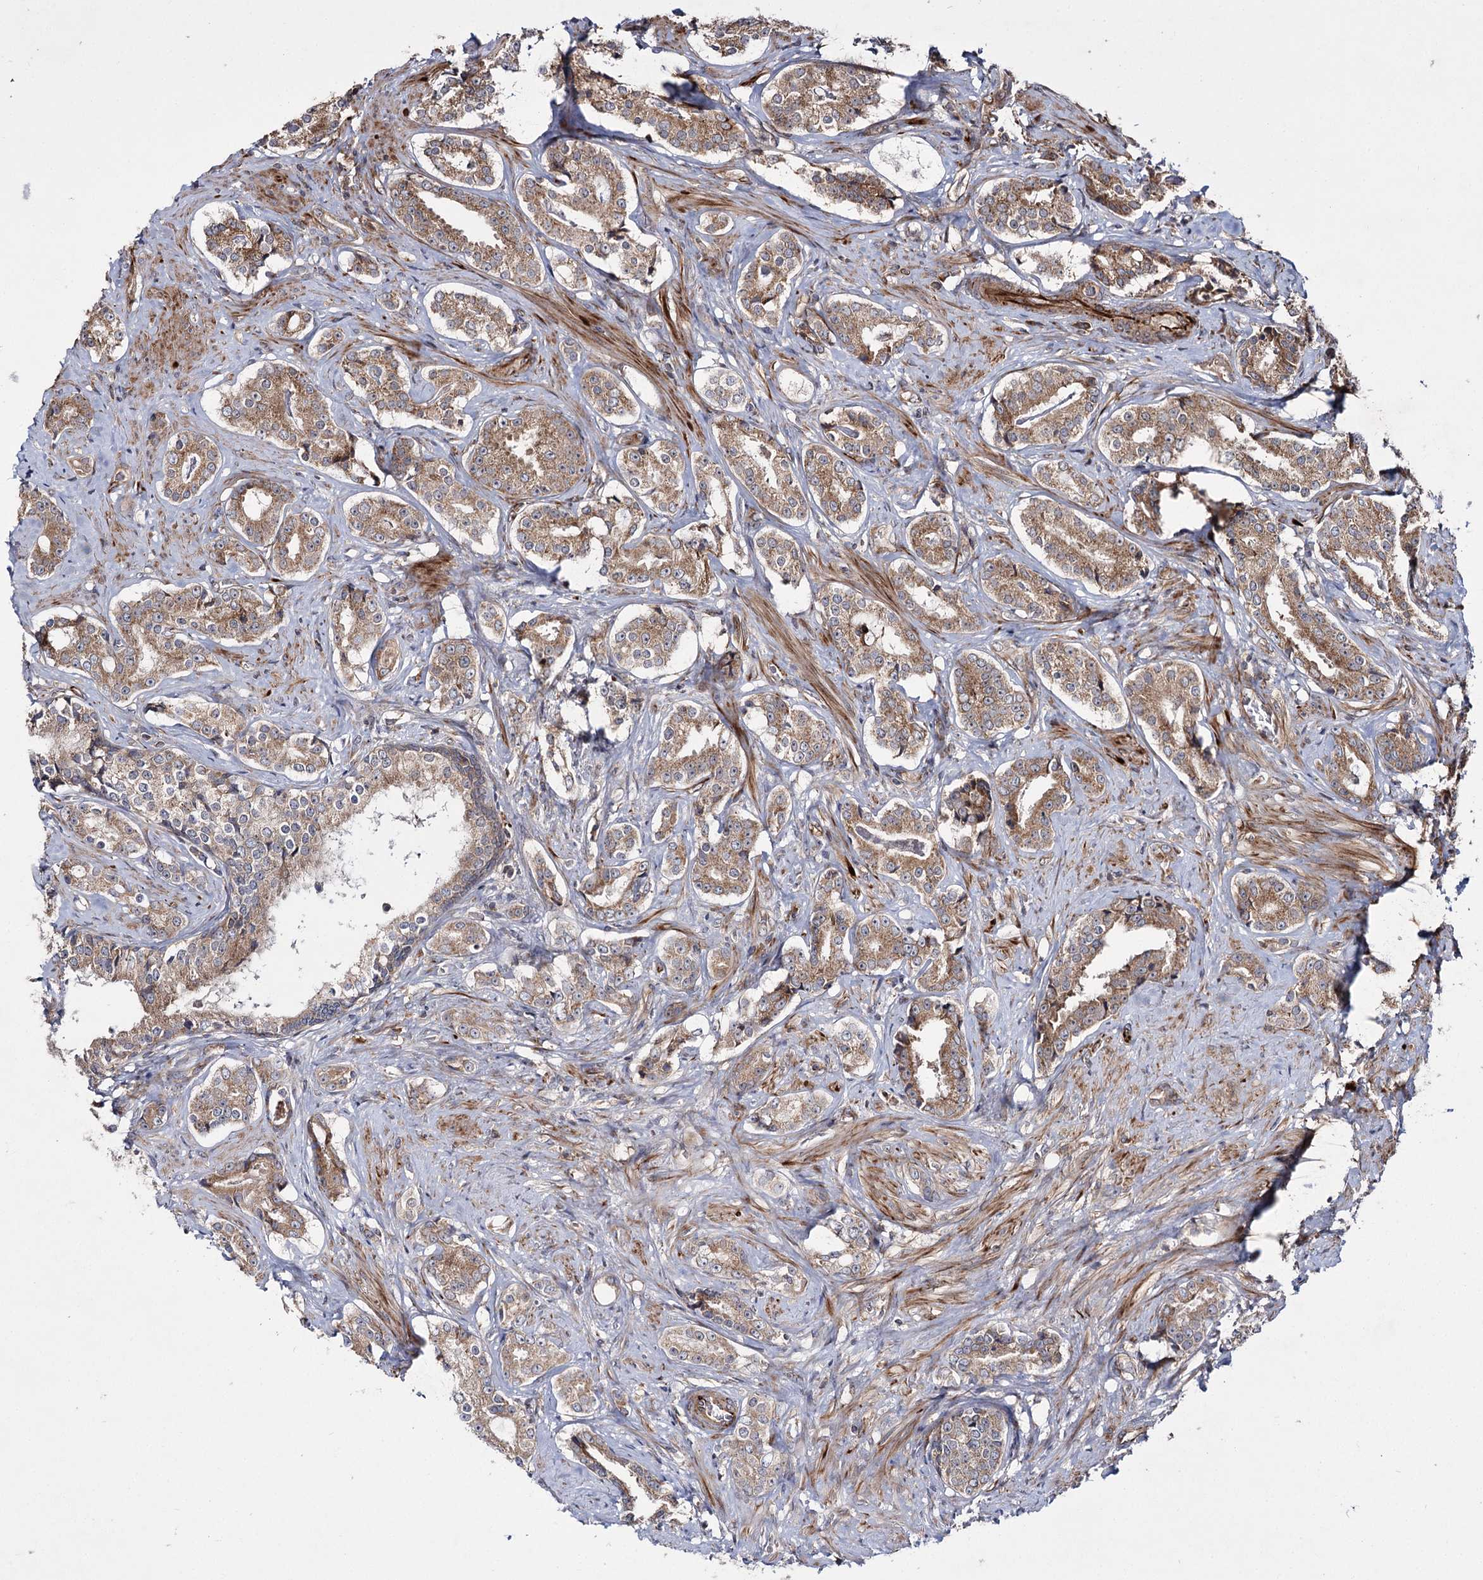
{"staining": {"intensity": "moderate", "quantity": ">75%", "location": "cytoplasmic/membranous"}, "tissue": "prostate cancer", "cell_type": "Tumor cells", "image_type": "cancer", "snomed": [{"axis": "morphology", "description": "Adenocarcinoma, High grade"}, {"axis": "topography", "description": "Prostate"}], "caption": "This is an image of IHC staining of prostate cancer (high-grade adenocarcinoma), which shows moderate expression in the cytoplasmic/membranous of tumor cells.", "gene": "HECTD2", "patient": {"sex": "male", "age": 58}}